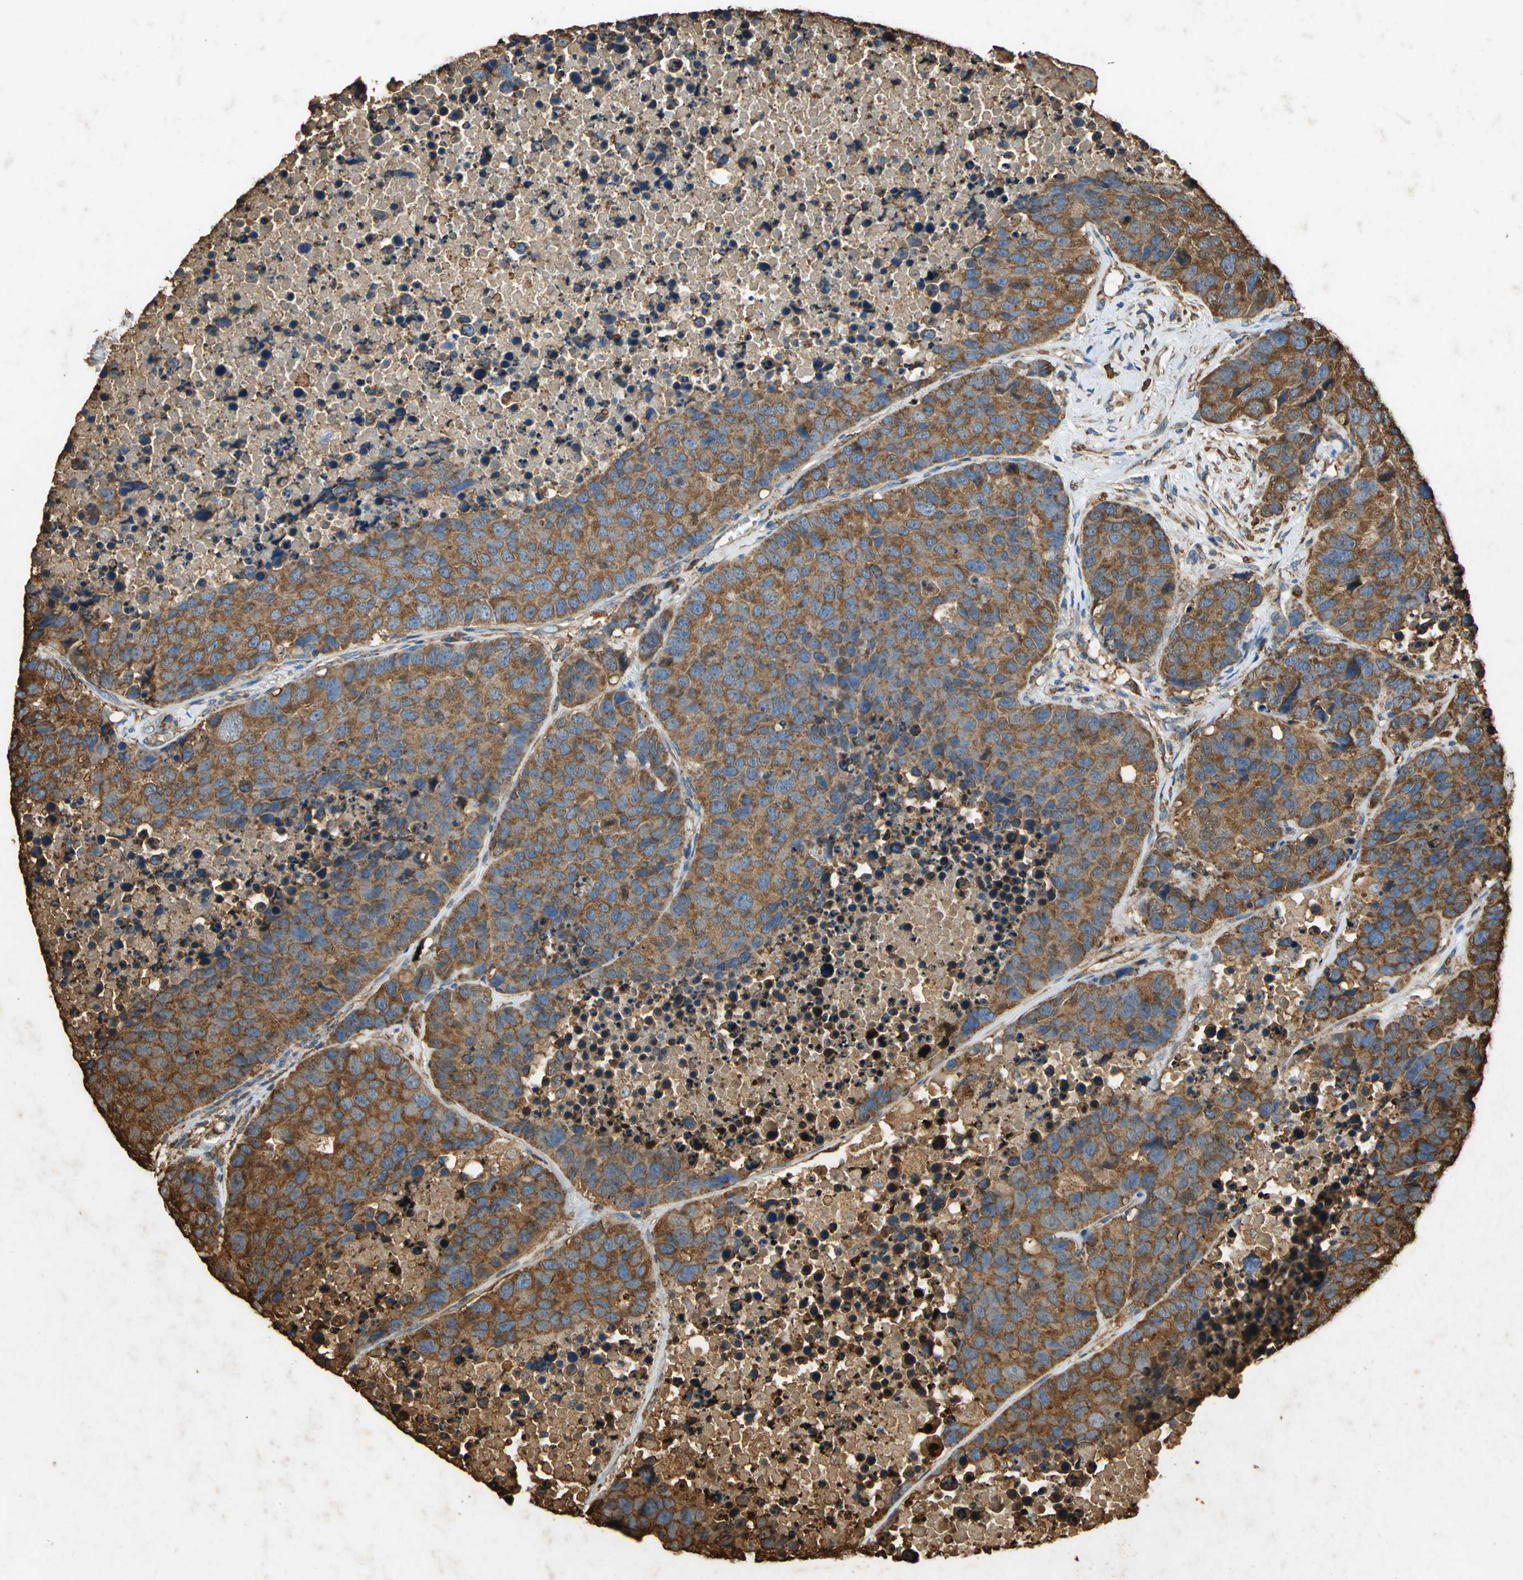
{"staining": {"intensity": "strong", "quantity": ">75%", "location": "cytoplasmic/membranous"}, "tissue": "carcinoid", "cell_type": "Tumor cells", "image_type": "cancer", "snomed": [{"axis": "morphology", "description": "Carcinoid, malignant, NOS"}, {"axis": "topography", "description": "Lung"}], "caption": "Protein analysis of carcinoid tissue exhibits strong cytoplasmic/membranous expression in about >75% of tumor cells.", "gene": "HSP90B1", "patient": {"sex": "male", "age": 60}}